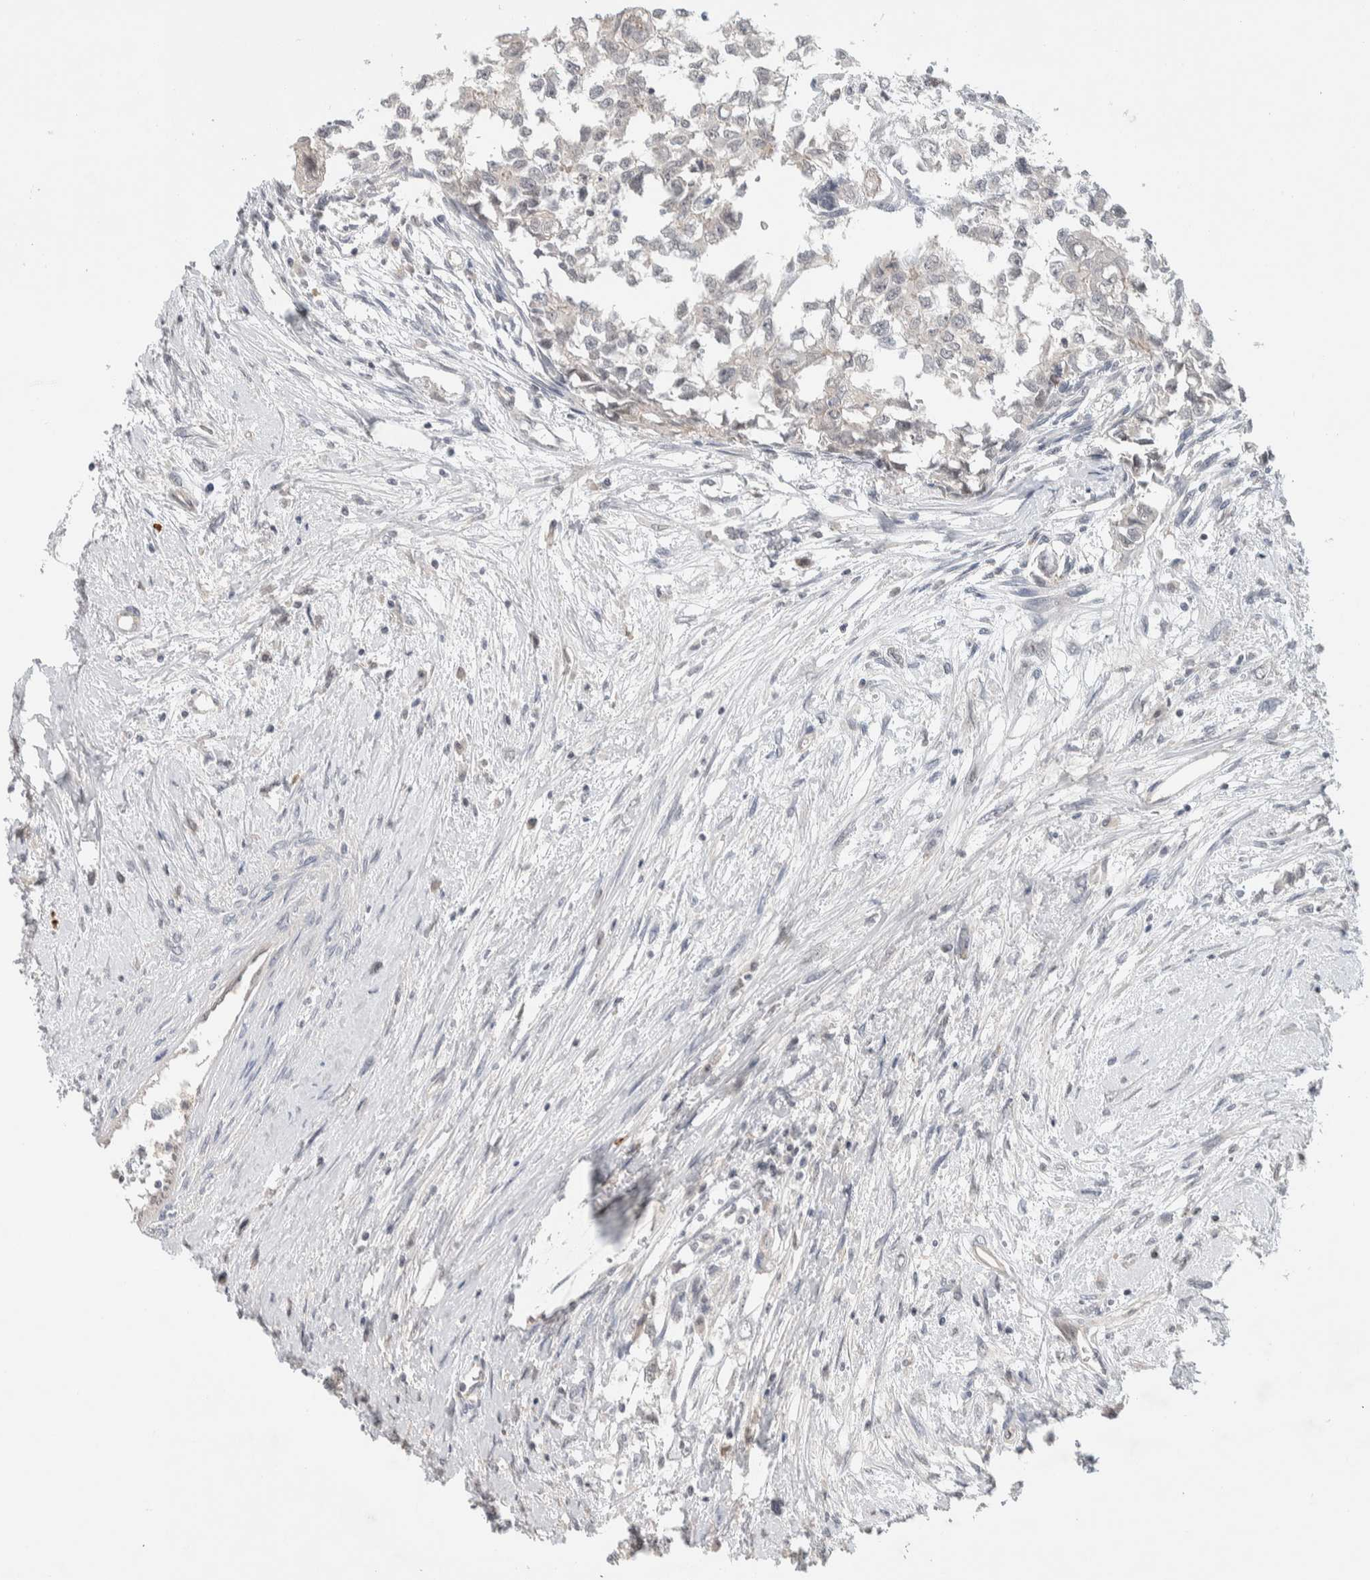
{"staining": {"intensity": "negative", "quantity": "none", "location": "none"}, "tissue": "testis cancer", "cell_type": "Tumor cells", "image_type": "cancer", "snomed": [{"axis": "morphology", "description": "Seminoma, NOS"}, {"axis": "morphology", "description": "Carcinoma, Embryonal, NOS"}, {"axis": "topography", "description": "Testis"}], "caption": "A high-resolution histopathology image shows immunohistochemistry (IHC) staining of embryonal carcinoma (testis), which reveals no significant staining in tumor cells. The staining is performed using DAB brown chromogen with nuclei counter-stained in using hematoxylin.", "gene": "DEPTOR", "patient": {"sex": "male", "age": 51}}